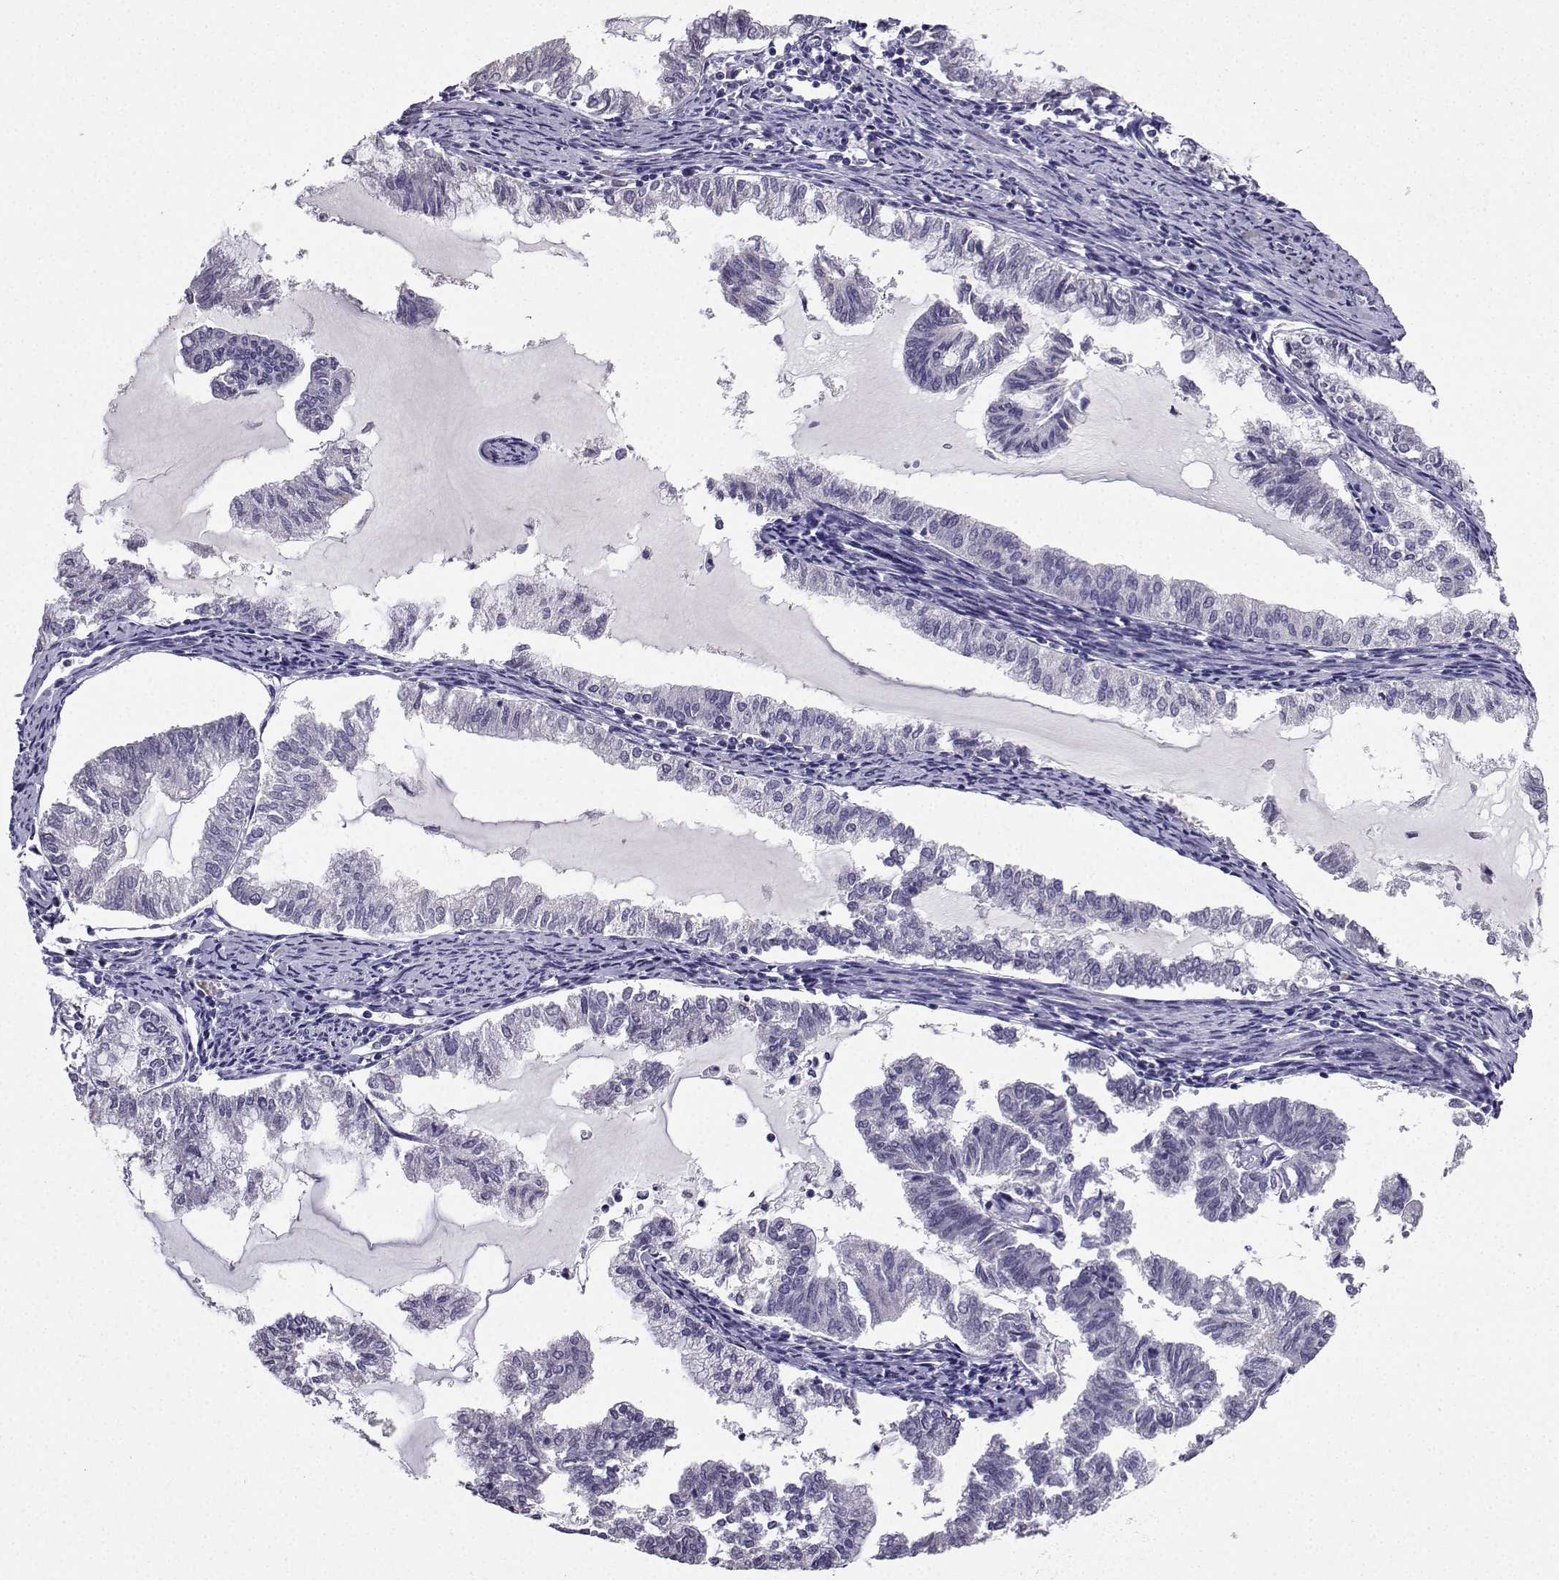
{"staining": {"intensity": "negative", "quantity": "none", "location": "none"}, "tissue": "endometrial cancer", "cell_type": "Tumor cells", "image_type": "cancer", "snomed": [{"axis": "morphology", "description": "Adenocarcinoma, NOS"}, {"axis": "topography", "description": "Endometrium"}], "caption": "Immunohistochemistry (IHC) histopathology image of neoplastic tissue: human endometrial cancer (adenocarcinoma) stained with DAB (3,3'-diaminobenzidine) shows no significant protein staining in tumor cells. (DAB (3,3'-diaminobenzidine) immunohistochemistry visualized using brightfield microscopy, high magnification).", "gene": "SPAG11B", "patient": {"sex": "female", "age": 79}}